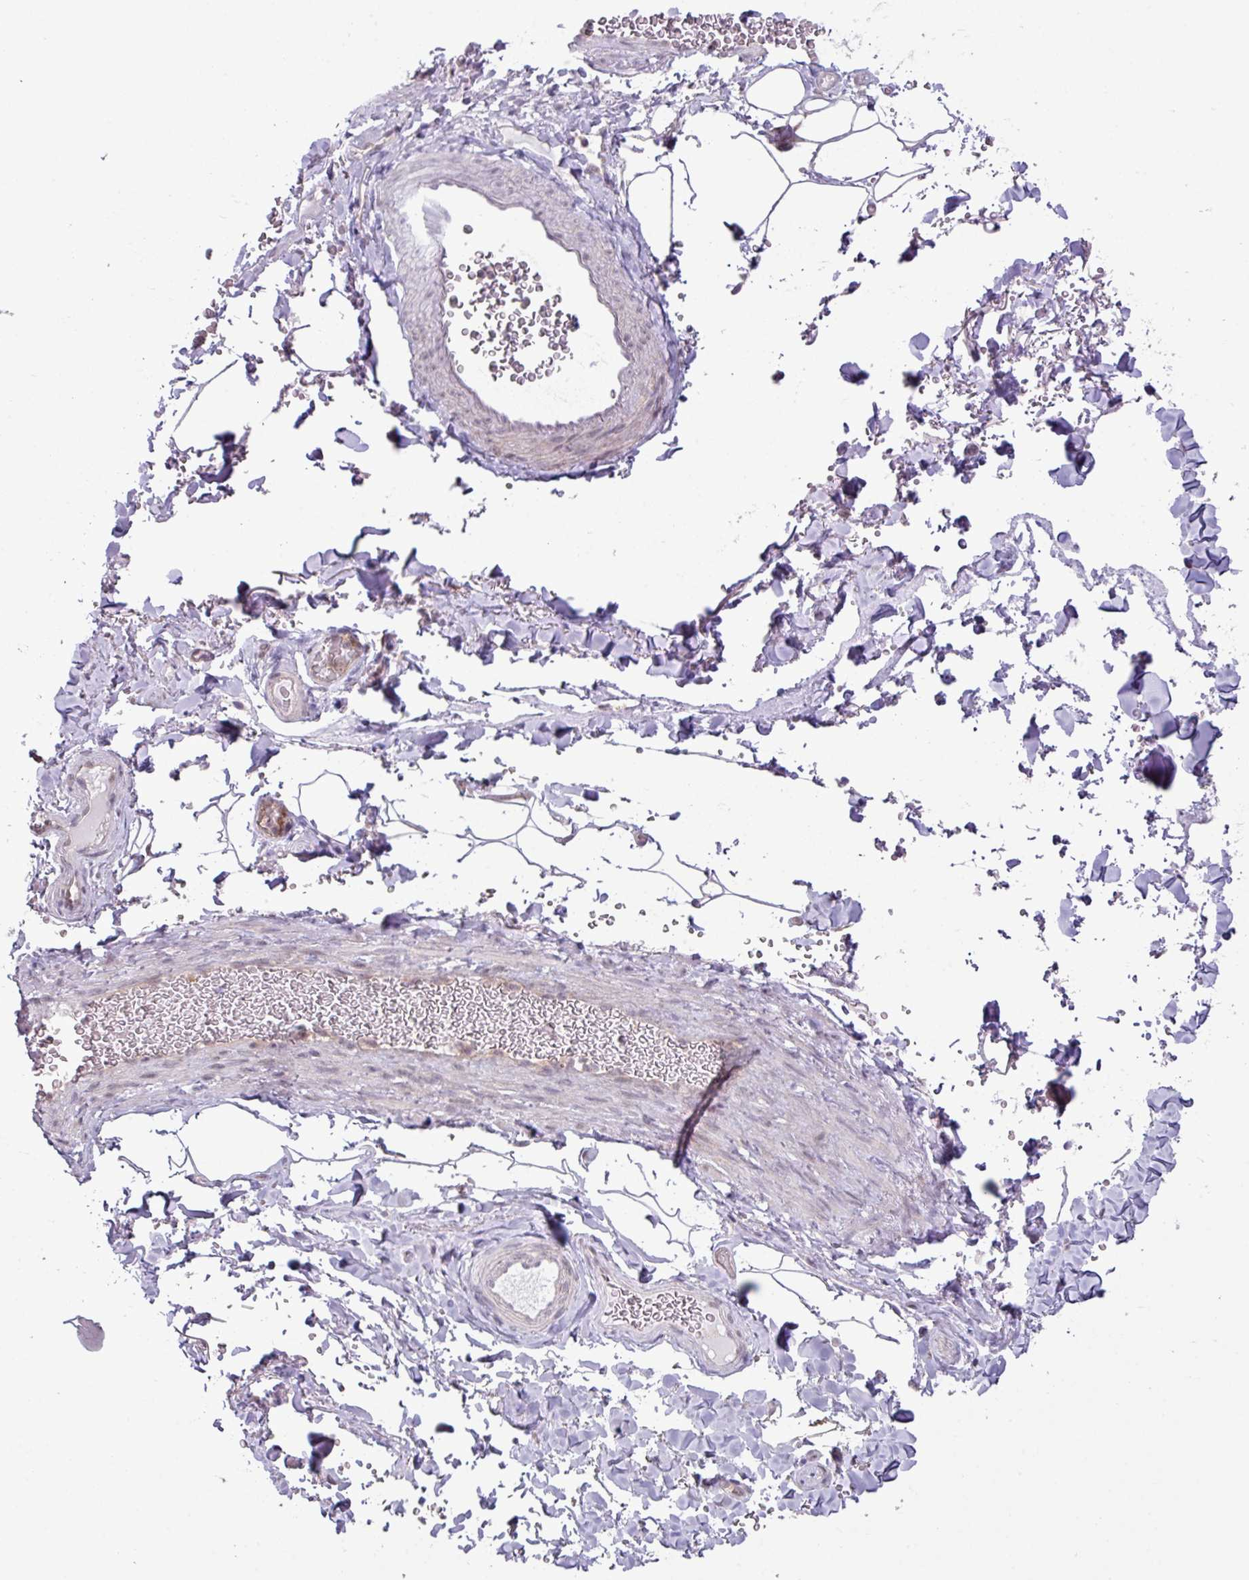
{"staining": {"intensity": "negative", "quantity": "none", "location": "none"}, "tissue": "adipose tissue", "cell_type": "Adipocytes", "image_type": "normal", "snomed": [{"axis": "morphology", "description": "Normal tissue, NOS"}, {"axis": "topography", "description": "Rectum"}, {"axis": "topography", "description": "Peripheral nerve tissue"}], "caption": "Immunohistochemistry photomicrograph of benign adipose tissue: human adipose tissue stained with DAB reveals no significant protein positivity in adipocytes.", "gene": "TTLL12", "patient": {"sex": "female", "age": 69}}